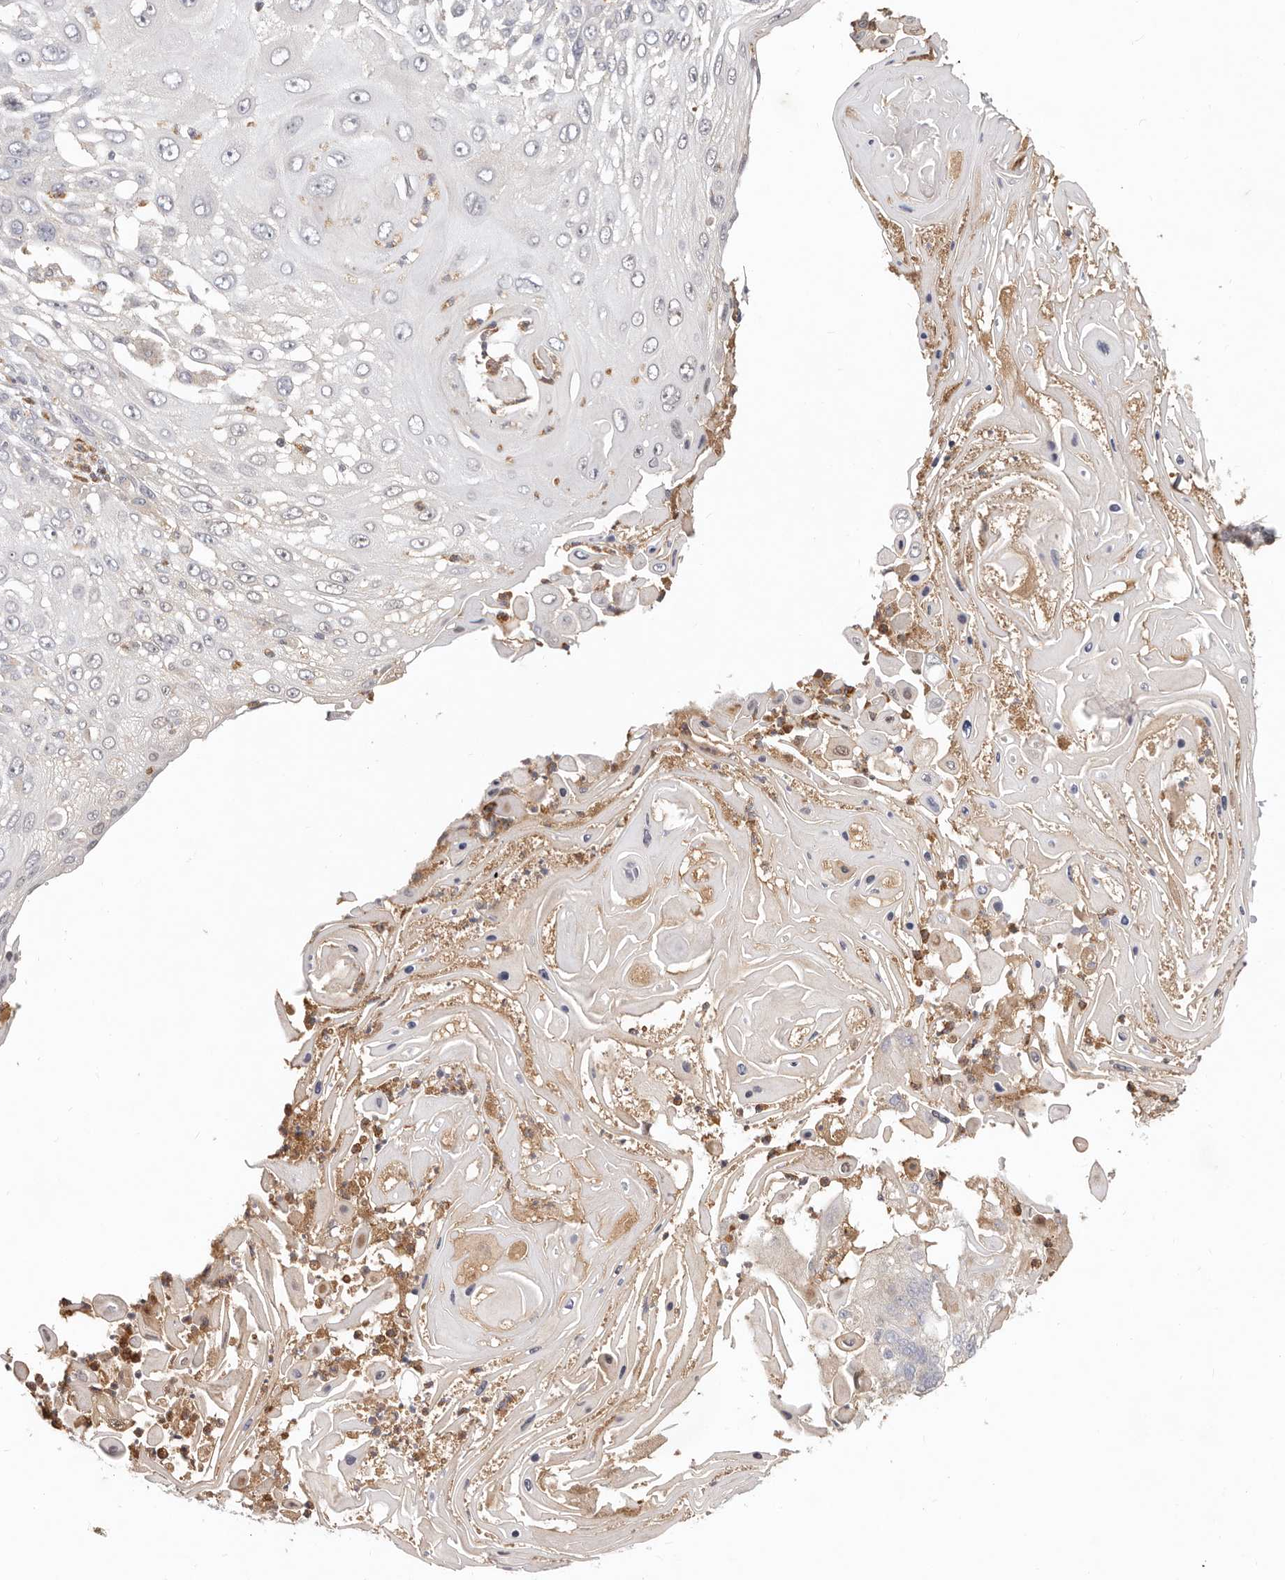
{"staining": {"intensity": "negative", "quantity": "none", "location": "none"}, "tissue": "skin cancer", "cell_type": "Tumor cells", "image_type": "cancer", "snomed": [{"axis": "morphology", "description": "Squamous cell carcinoma, NOS"}, {"axis": "topography", "description": "Skin"}], "caption": "High magnification brightfield microscopy of skin cancer stained with DAB (3,3'-diaminobenzidine) (brown) and counterstained with hematoxylin (blue): tumor cells show no significant expression.", "gene": "USP49", "patient": {"sex": "female", "age": 44}}